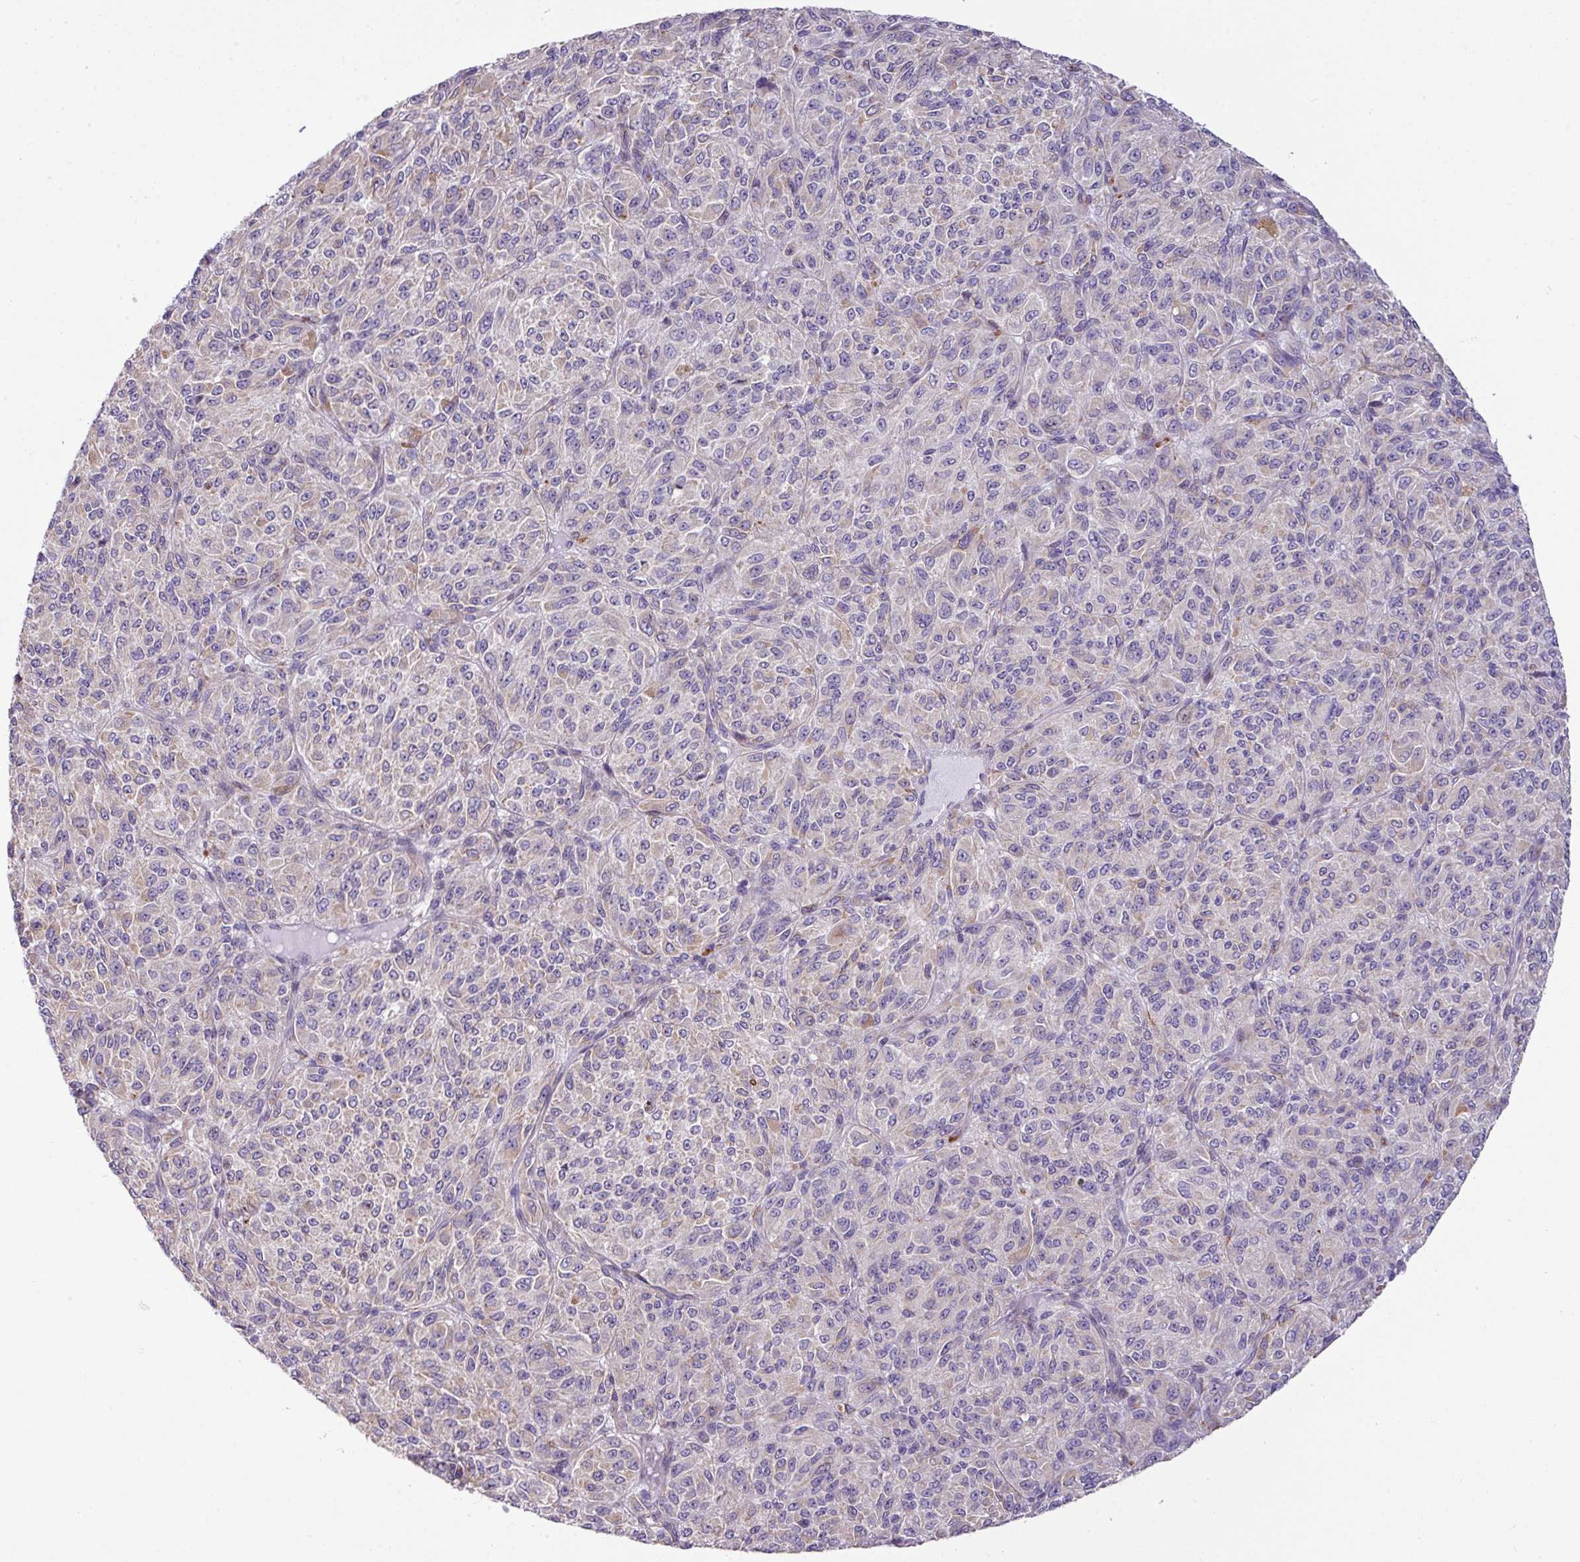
{"staining": {"intensity": "negative", "quantity": "none", "location": "none"}, "tissue": "melanoma", "cell_type": "Tumor cells", "image_type": "cancer", "snomed": [{"axis": "morphology", "description": "Malignant melanoma, Metastatic site"}, {"axis": "topography", "description": "Brain"}], "caption": "Micrograph shows no protein staining in tumor cells of malignant melanoma (metastatic site) tissue. Brightfield microscopy of IHC stained with DAB (3,3'-diaminobenzidine) (brown) and hematoxylin (blue), captured at high magnification.", "gene": "CFAP97", "patient": {"sex": "female", "age": 56}}